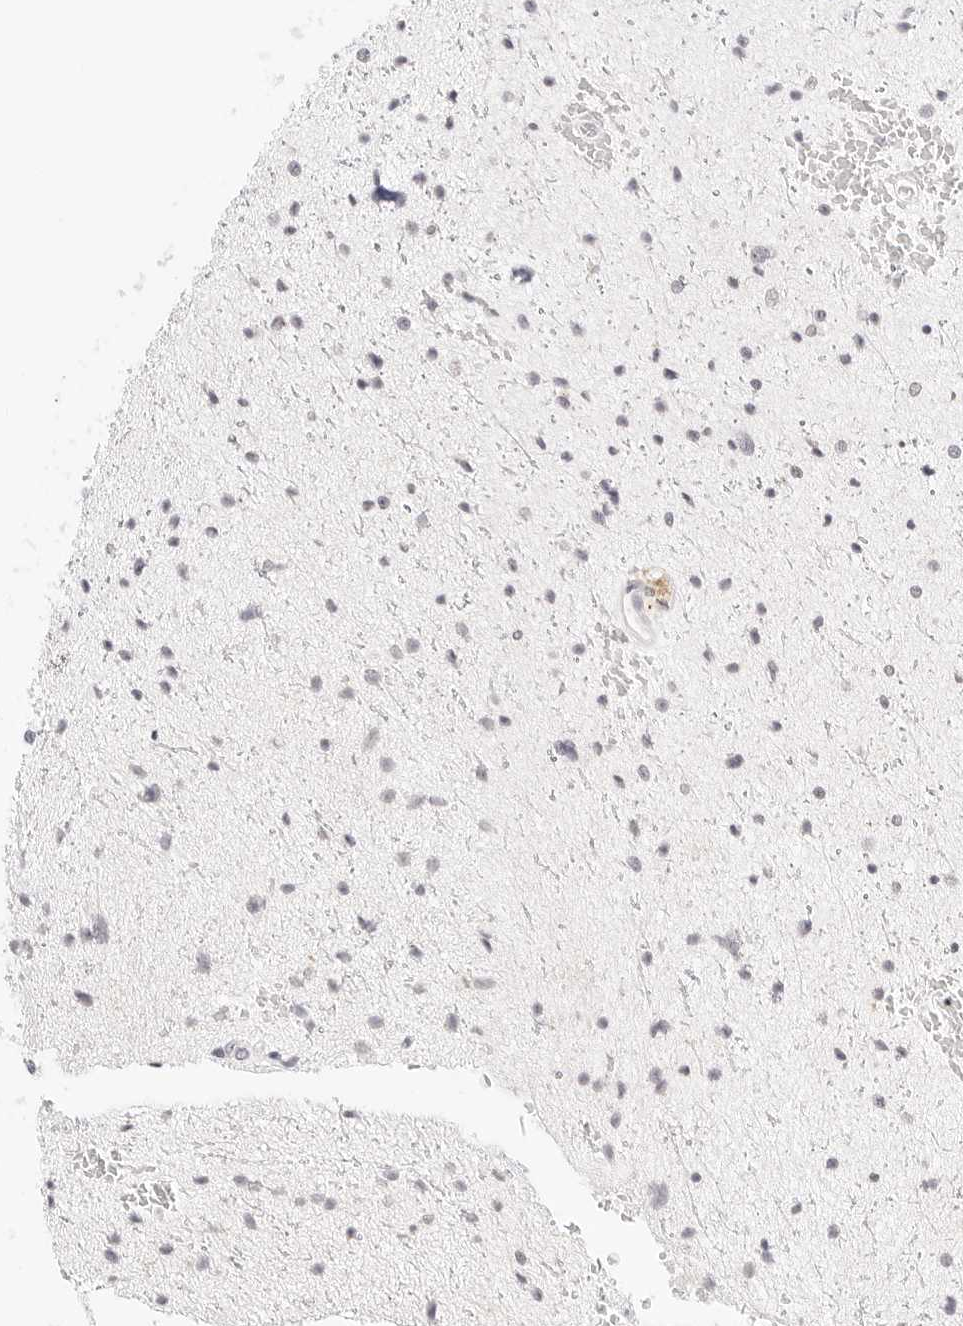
{"staining": {"intensity": "negative", "quantity": "none", "location": "none"}, "tissue": "glioma", "cell_type": "Tumor cells", "image_type": "cancer", "snomed": [{"axis": "morphology", "description": "Glioma, malignant, Low grade"}, {"axis": "topography", "description": "Brain"}], "caption": "A photomicrograph of human low-grade glioma (malignant) is negative for staining in tumor cells.", "gene": "XKR4", "patient": {"sex": "female", "age": 37}}